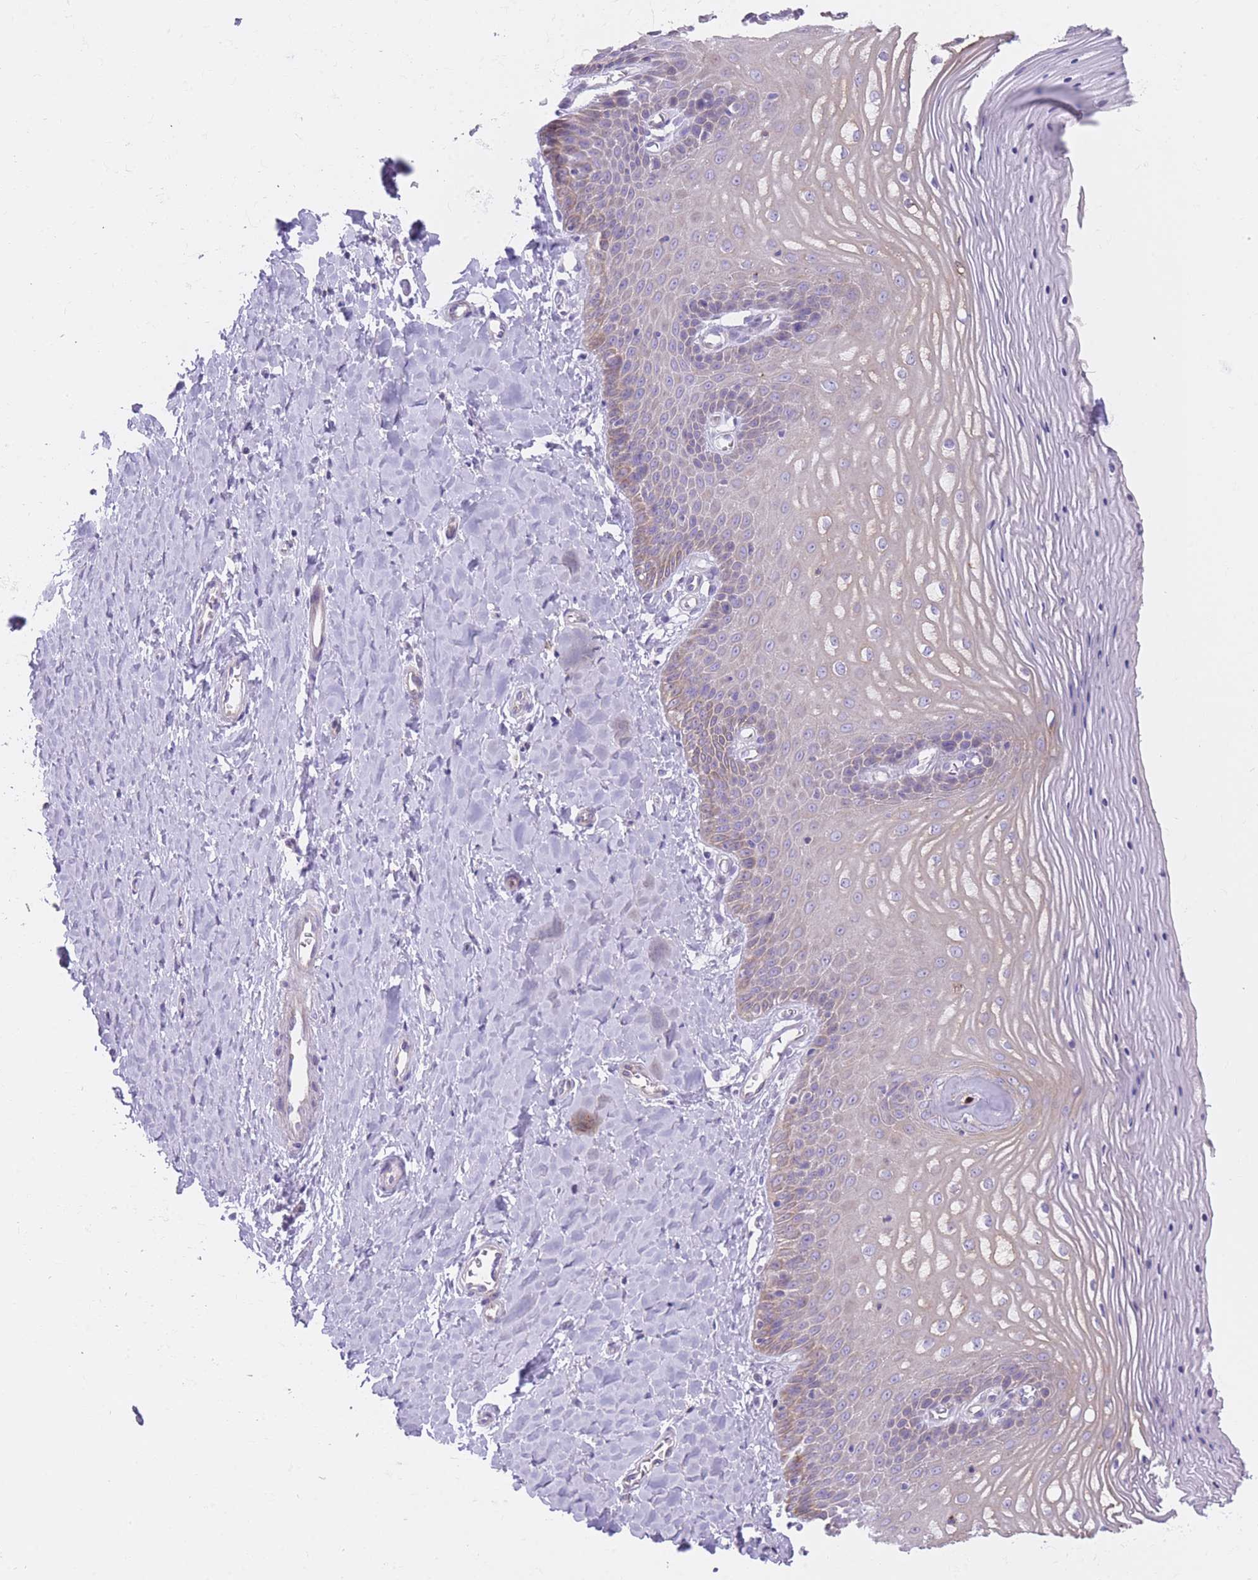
{"staining": {"intensity": "negative", "quantity": "none", "location": "none"}, "tissue": "vagina", "cell_type": "Squamous epithelial cells", "image_type": "normal", "snomed": [{"axis": "morphology", "description": "Normal tissue, NOS"}, {"axis": "topography", "description": "Vagina"}], "caption": "Immunohistochemistry micrograph of normal vagina: human vagina stained with DAB shows no significant protein positivity in squamous epithelial cells. (Stains: DAB (3,3'-diaminobenzidine) IHC with hematoxylin counter stain, Microscopy: brightfield microscopy at high magnification).", "gene": "IMPG1", "patient": {"sex": "female", "age": 65}}